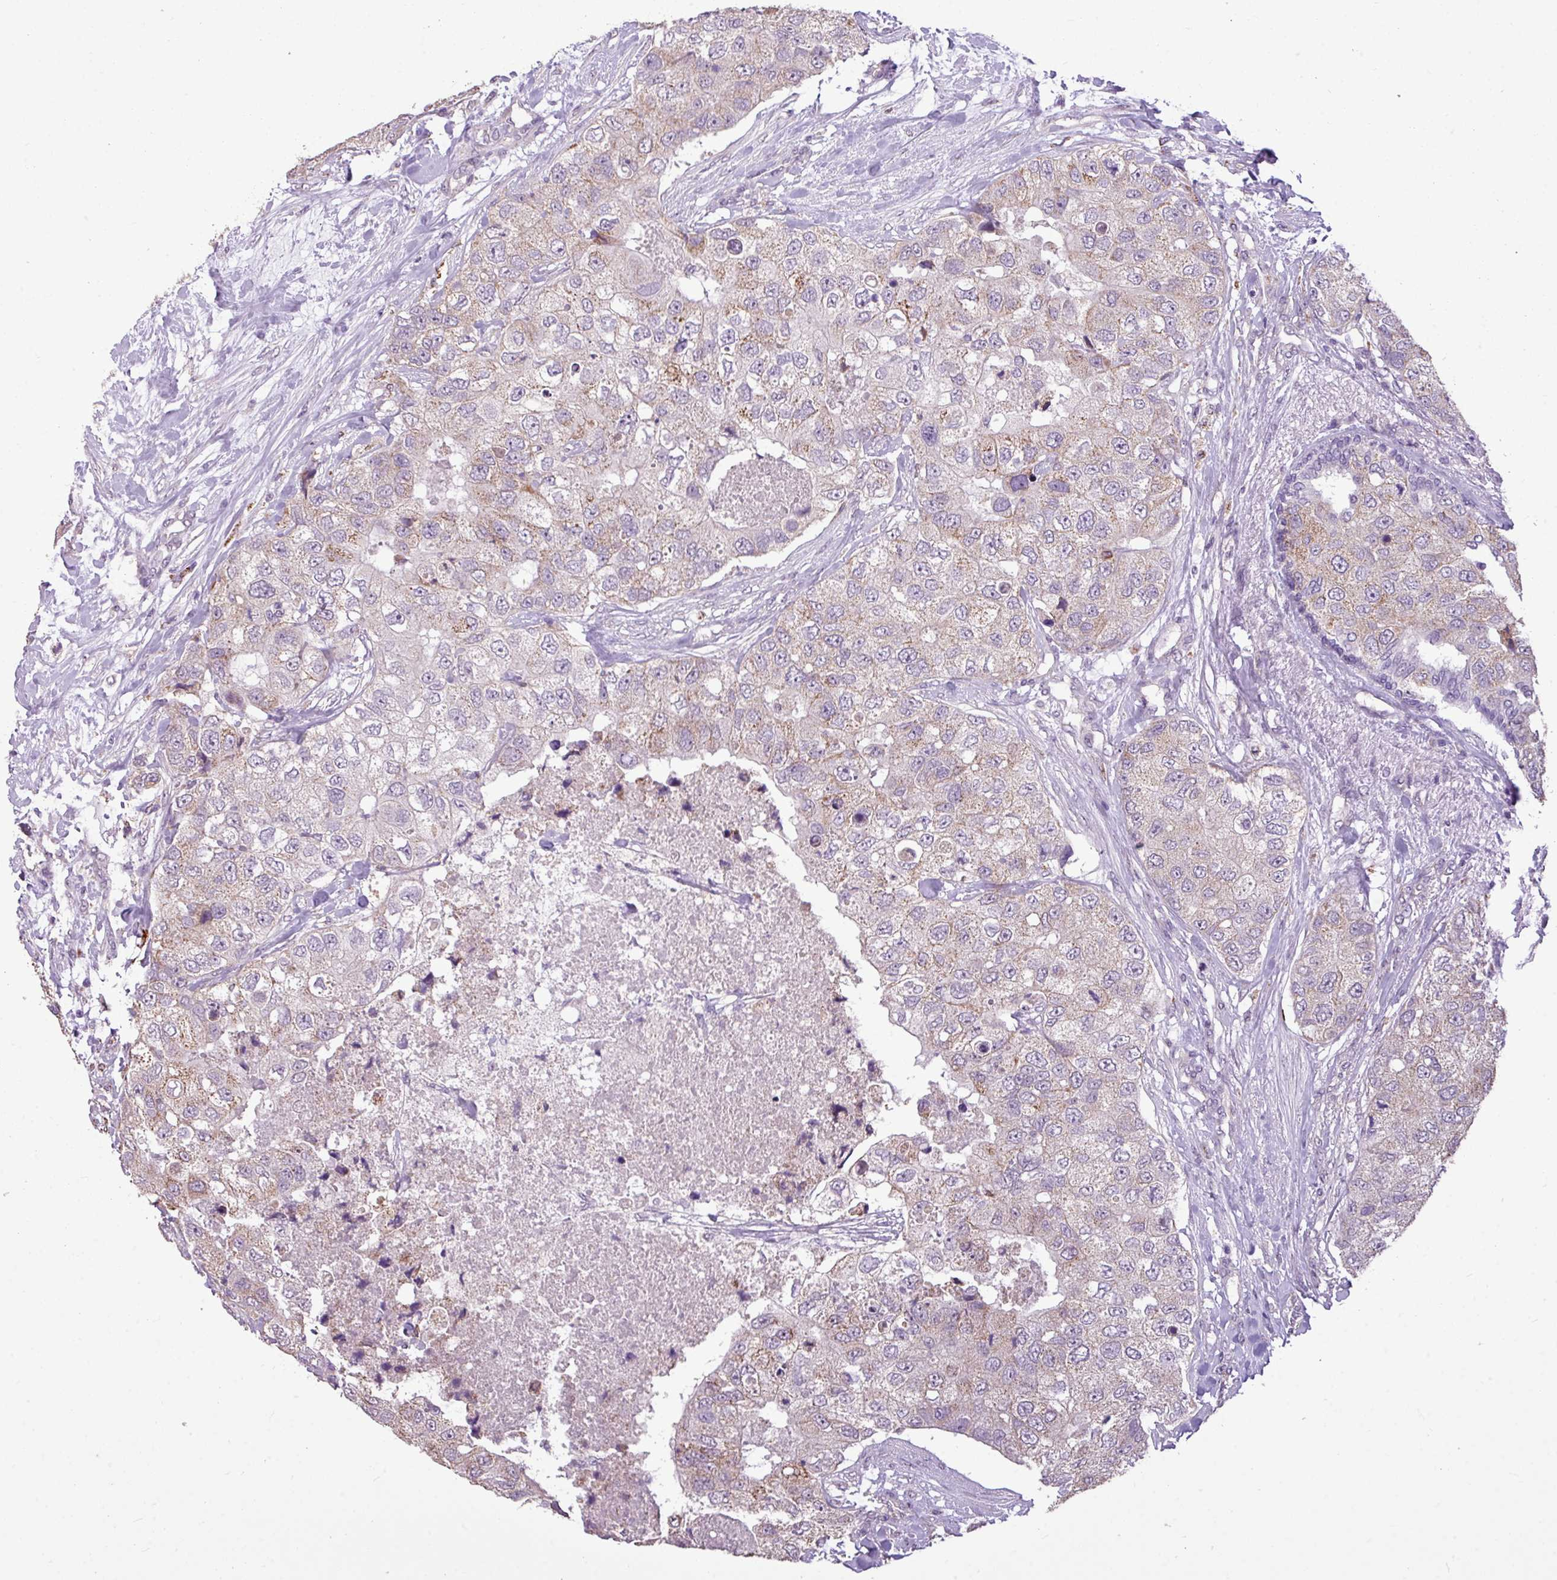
{"staining": {"intensity": "weak", "quantity": "<25%", "location": "cytoplasmic/membranous"}, "tissue": "breast cancer", "cell_type": "Tumor cells", "image_type": "cancer", "snomed": [{"axis": "morphology", "description": "Duct carcinoma"}, {"axis": "topography", "description": "Breast"}], "caption": "Immunohistochemistry (IHC) of infiltrating ductal carcinoma (breast) displays no expression in tumor cells. The staining is performed using DAB brown chromogen with nuclei counter-stained in using hematoxylin.", "gene": "ALDH2", "patient": {"sex": "female", "age": 62}}